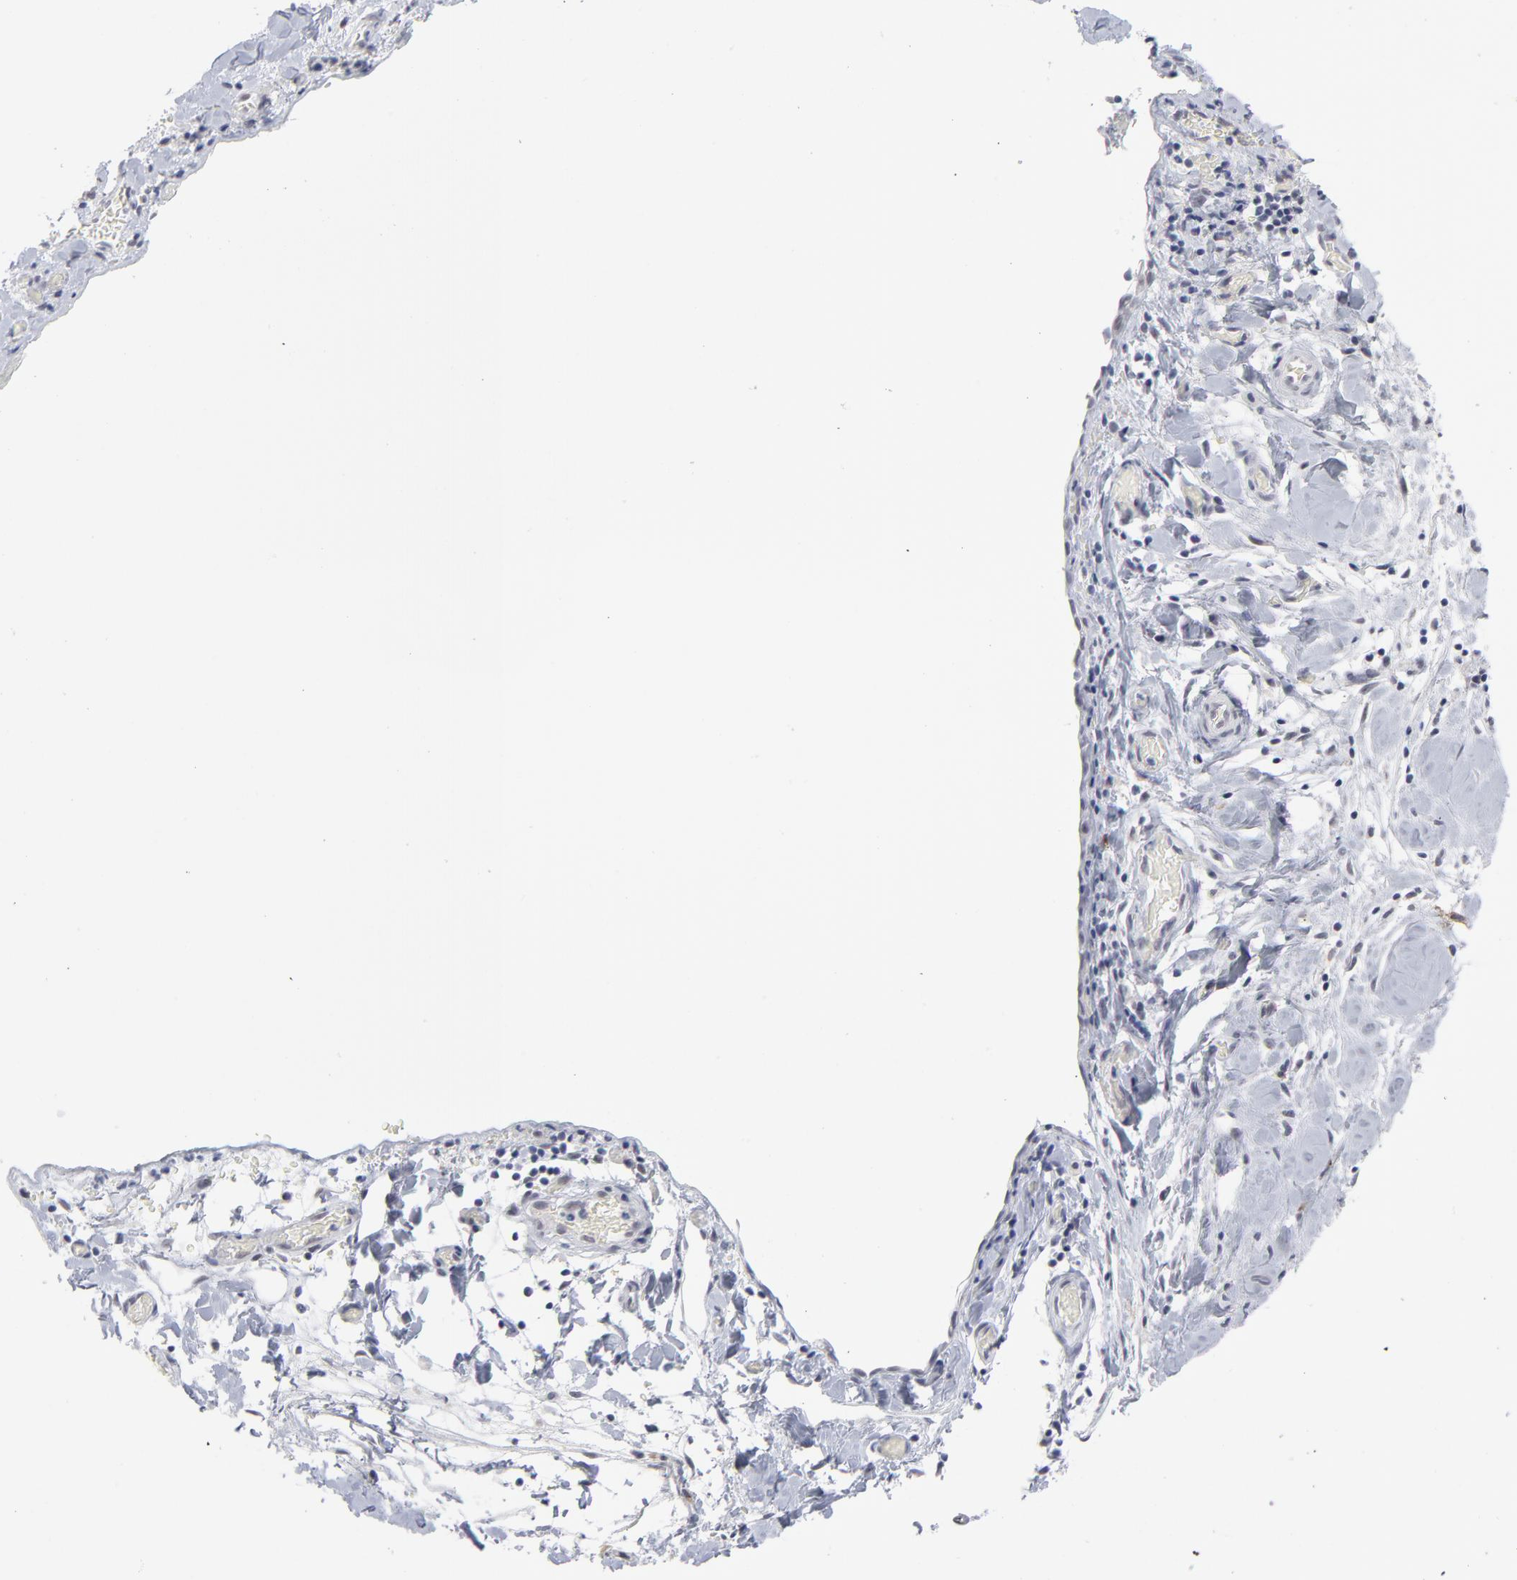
{"staining": {"intensity": "negative", "quantity": "none", "location": "none"}, "tissue": "stomach cancer", "cell_type": "Tumor cells", "image_type": "cancer", "snomed": [{"axis": "morphology", "description": "Adenocarcinoma, NOS"}, {"axis": "topography", "description": "Stomach, upper"}], "caption": "IHC of stomach adenocarcinoma displays no staining in tumor cells.", "gene": "CCR2", "patient": {"sex": "male", "age": 47}}